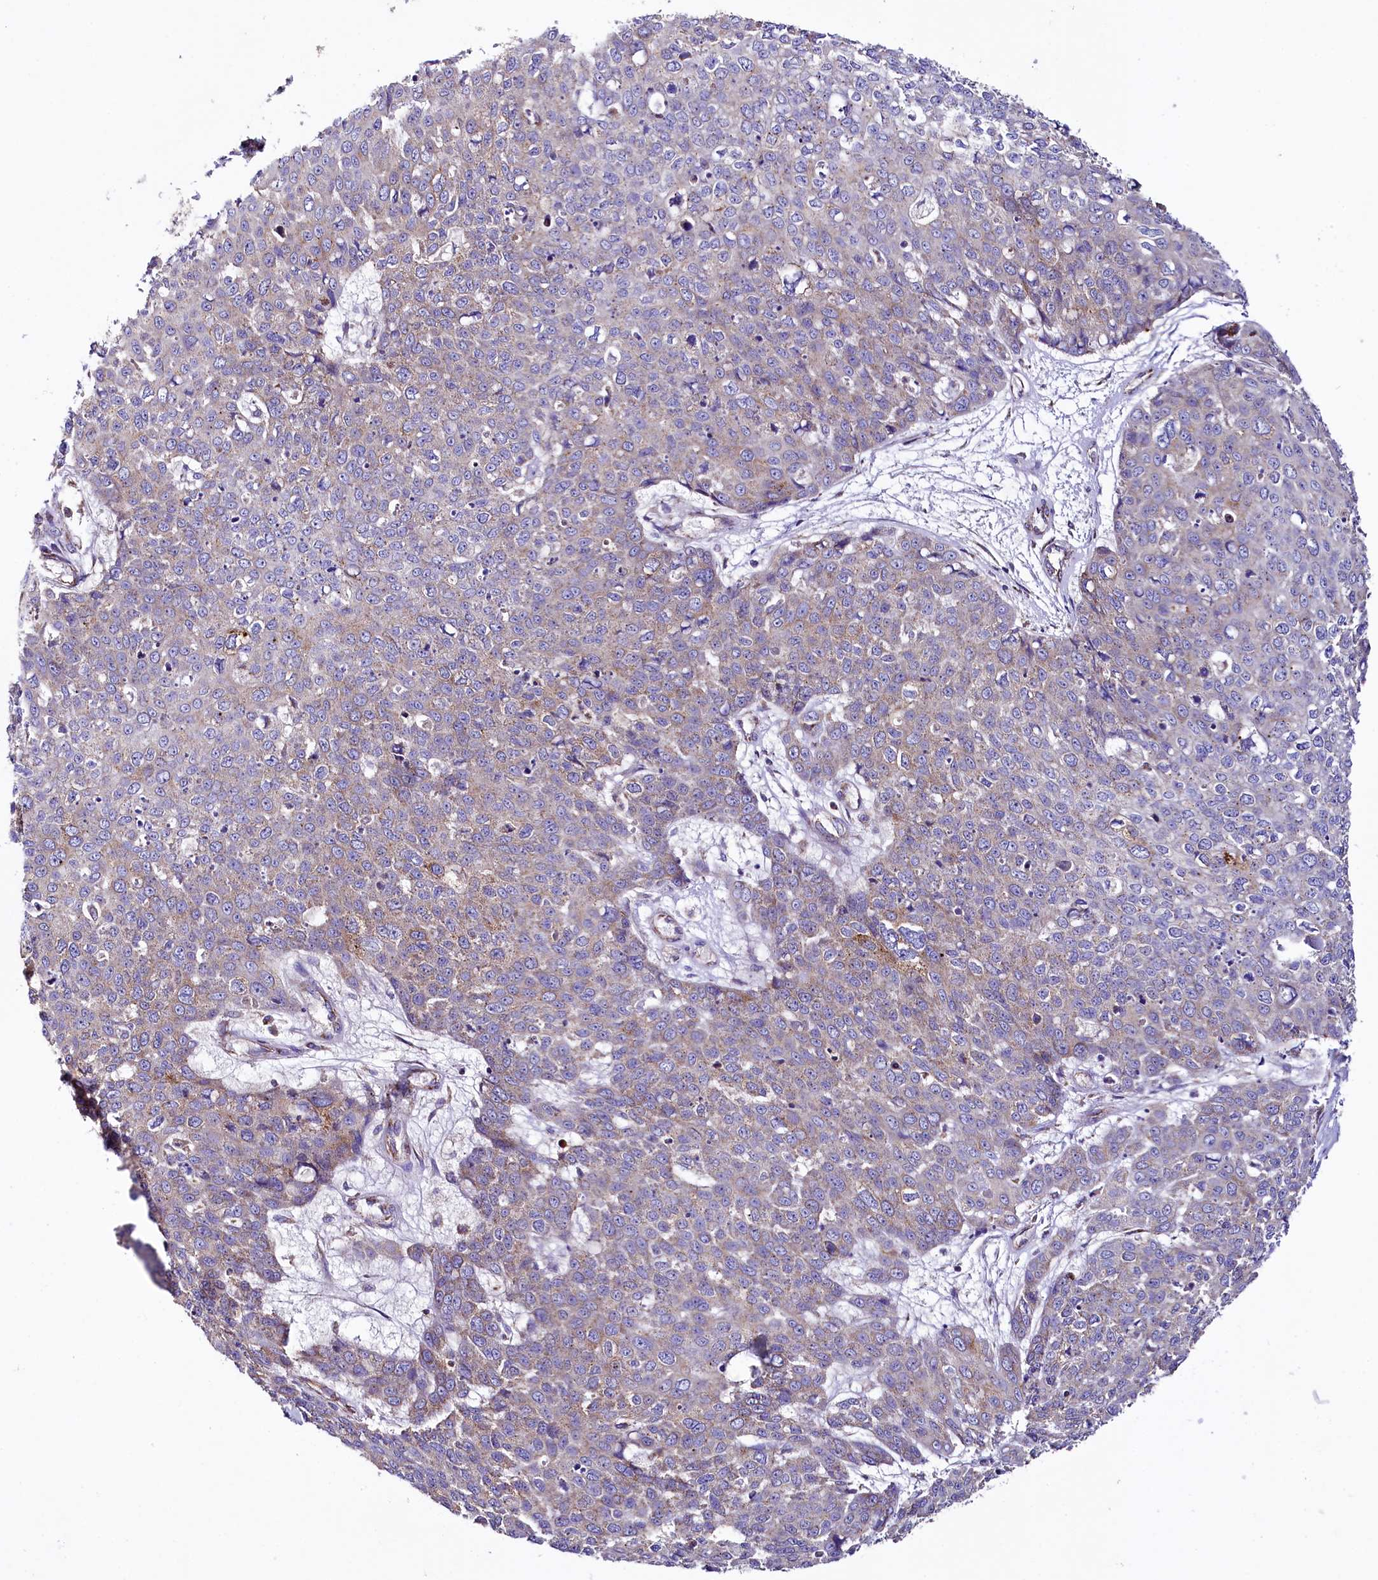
{"staining": {"intensity": "weak", "quantity": "<25%", "location": "cytoplasmic/membranous"}, "tissue": "skin cancer", "cell_type": "Tumor cells", "image_type": "cancer", "snomed": [{"axis": "morphology", "description": "Squamous cell carcinoma, NOS"}, {"axis": "topography", "description": "Skin"}], "caption": "A histopathology image of human skin cancer is negative for staining in tumor cells. (DAB (3,3'-diaminobenzidine) immunohistochemistry (IHC) with hematoxylin counter stain).", "gene": "APLP2", "patient": {"sex": "male", "age": 71}}